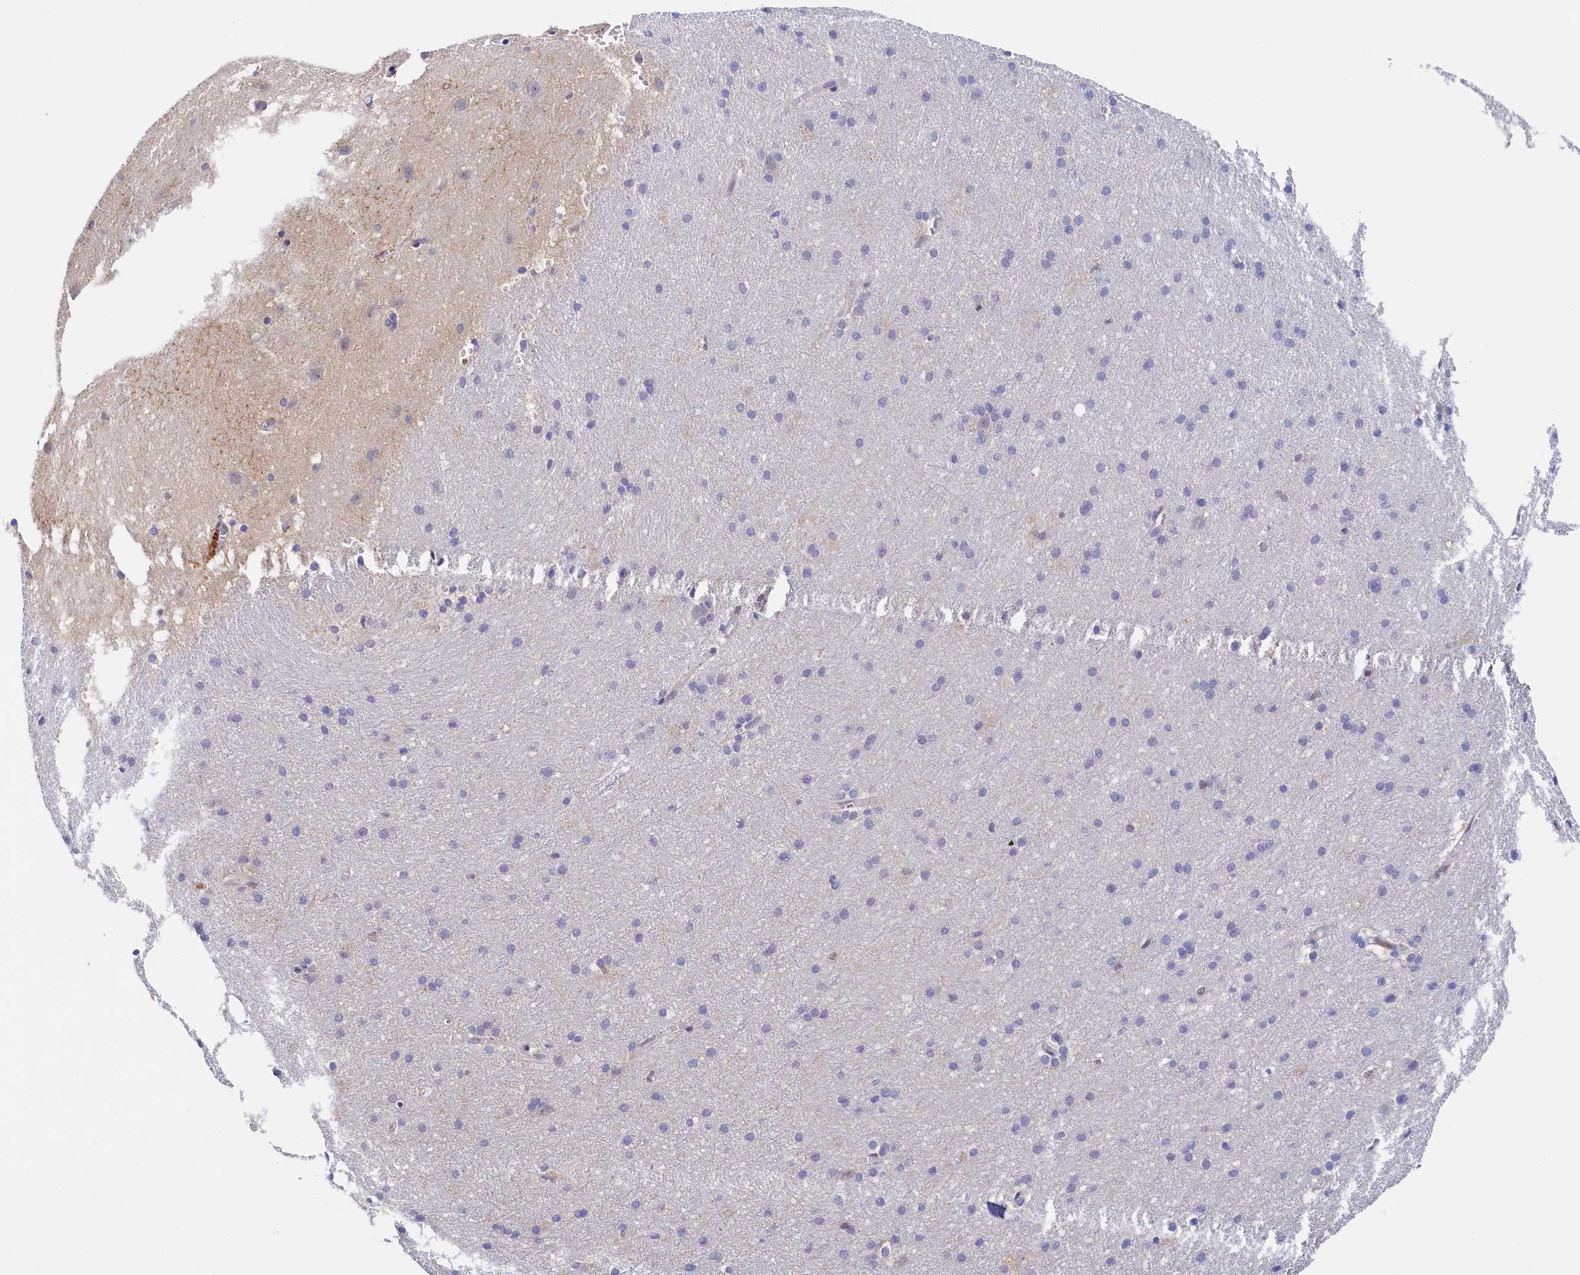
{"staining": {"intensity": "negative", "quantity": "none", "location": "none"}, "tissue": "cerebral cortex", "cell_type": "Endothelial cells", "image_type": "normal", "snomed": [{"axis": "morphology", "description": "Normal tissue, NOS"}, {"axis": "topography", "description": "Cerebral cortex"}], "caption": "Immunohistochemical staining of unremarkable cerebral cortex exhibits no significant positivity in endothelial cells.", "gene": "PAAF1", "patient": {"sex": "male", "age": 54}}